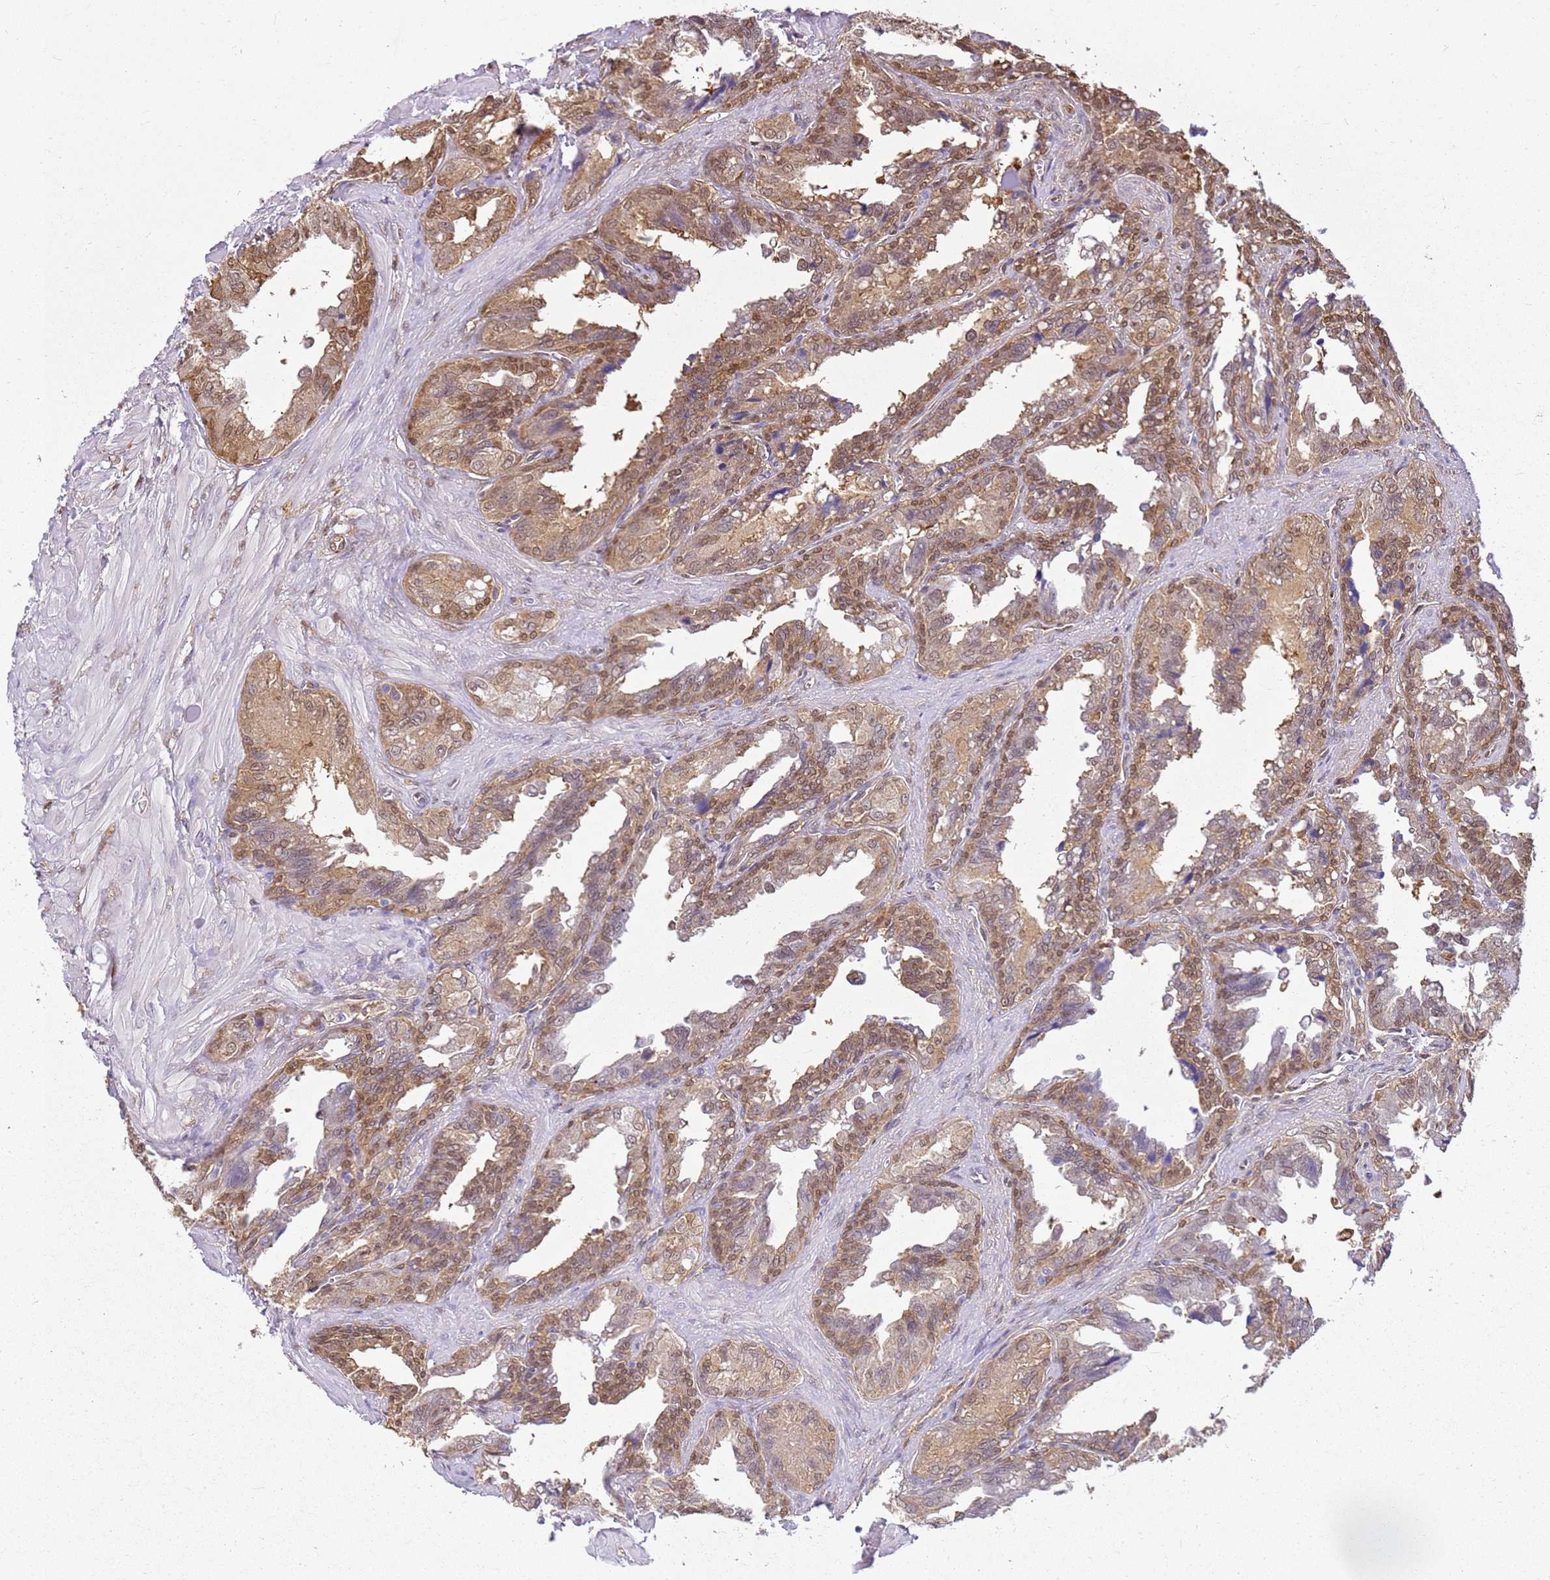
{"staining": {"intensity": "moderate", "quantity": "25%-75%", "location": "cytoplasmic/membranous,nuclear"}, "tissue": "seminal vesicle", "cell_type": "Glandular cells", "image_type": "normal", "snomed": [{"axis": "morphology", "description": "Normal tissue, NOS"}, {"axis": "topography", "description": "Seminal veicle"}], "caption": "Immunohistochemistry (IHC) photomicrograph of unremarkable seminal vesicle: human seminal vesicle stained using IHC exhibits medium levels of moderate protein expression localized specifically in the cytoplasmic/membranous,nuclear of glandular cells, appearing as a cytoplasmic/membranous,nuclear brown color.", "gene": "YWHAE", "patient": {"sex": "male", "age": 67}}